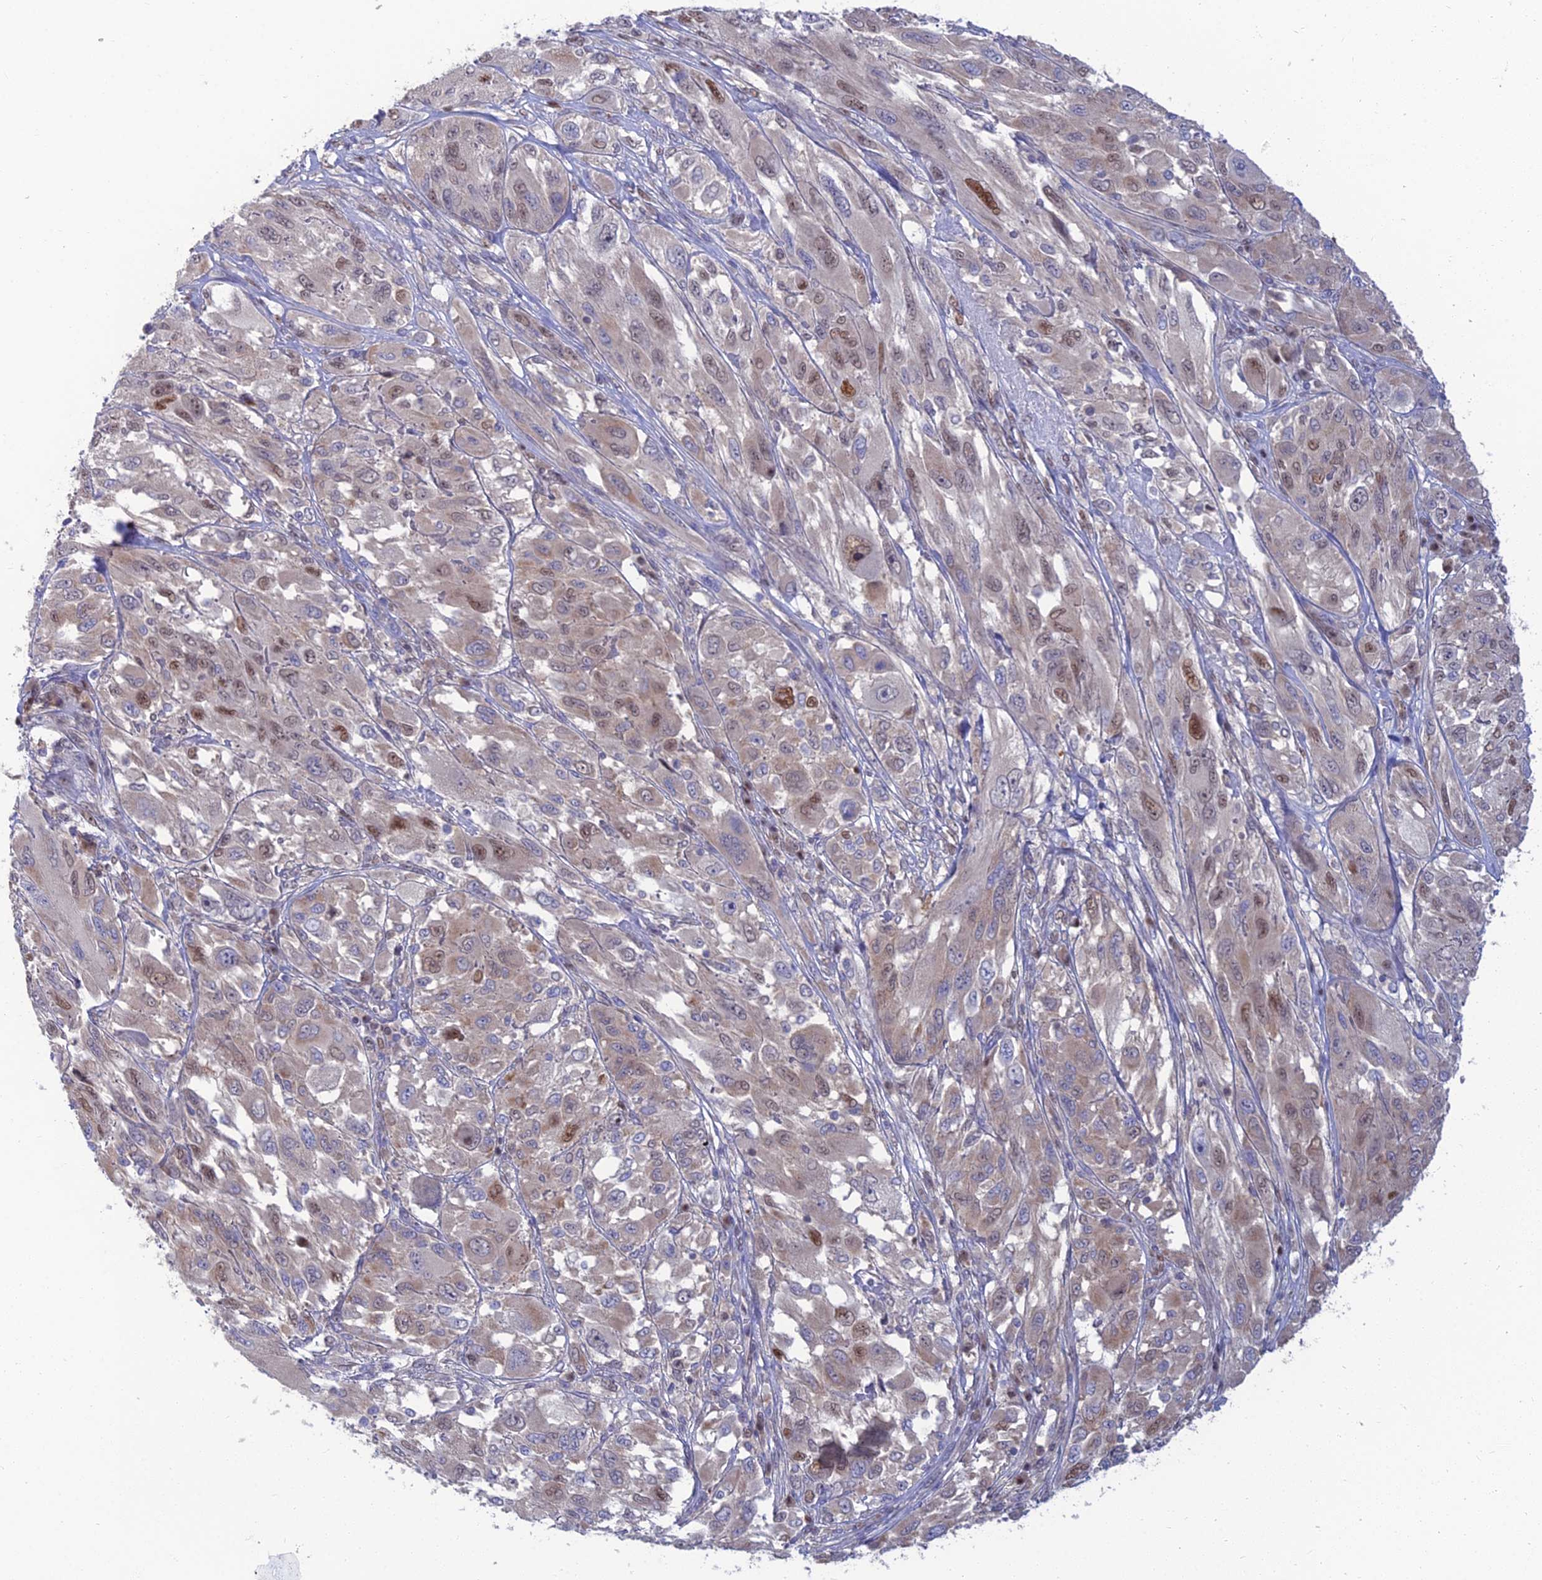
{"staining": {"intensity": "moderate", "quantity": "<25%", "location": "nuclear"}, "tissue": "melanoma", "cell_type": "Tumor cells", "image_type": "cancer", "snomed": [{"axis": "morphology", "description": "Malignant melanoma, NOS"}, {"axis": "topography", "description": "Skin"}], "caption": "IHC (DAB (3,3'-diaminobenzidine)) staining of malignant melanoma exhibits moderate nuclear protein positivity in approximately <25% of tumor cells.", "gene": "DNPEP", "patient": {"sex": "female", "age": 91}}